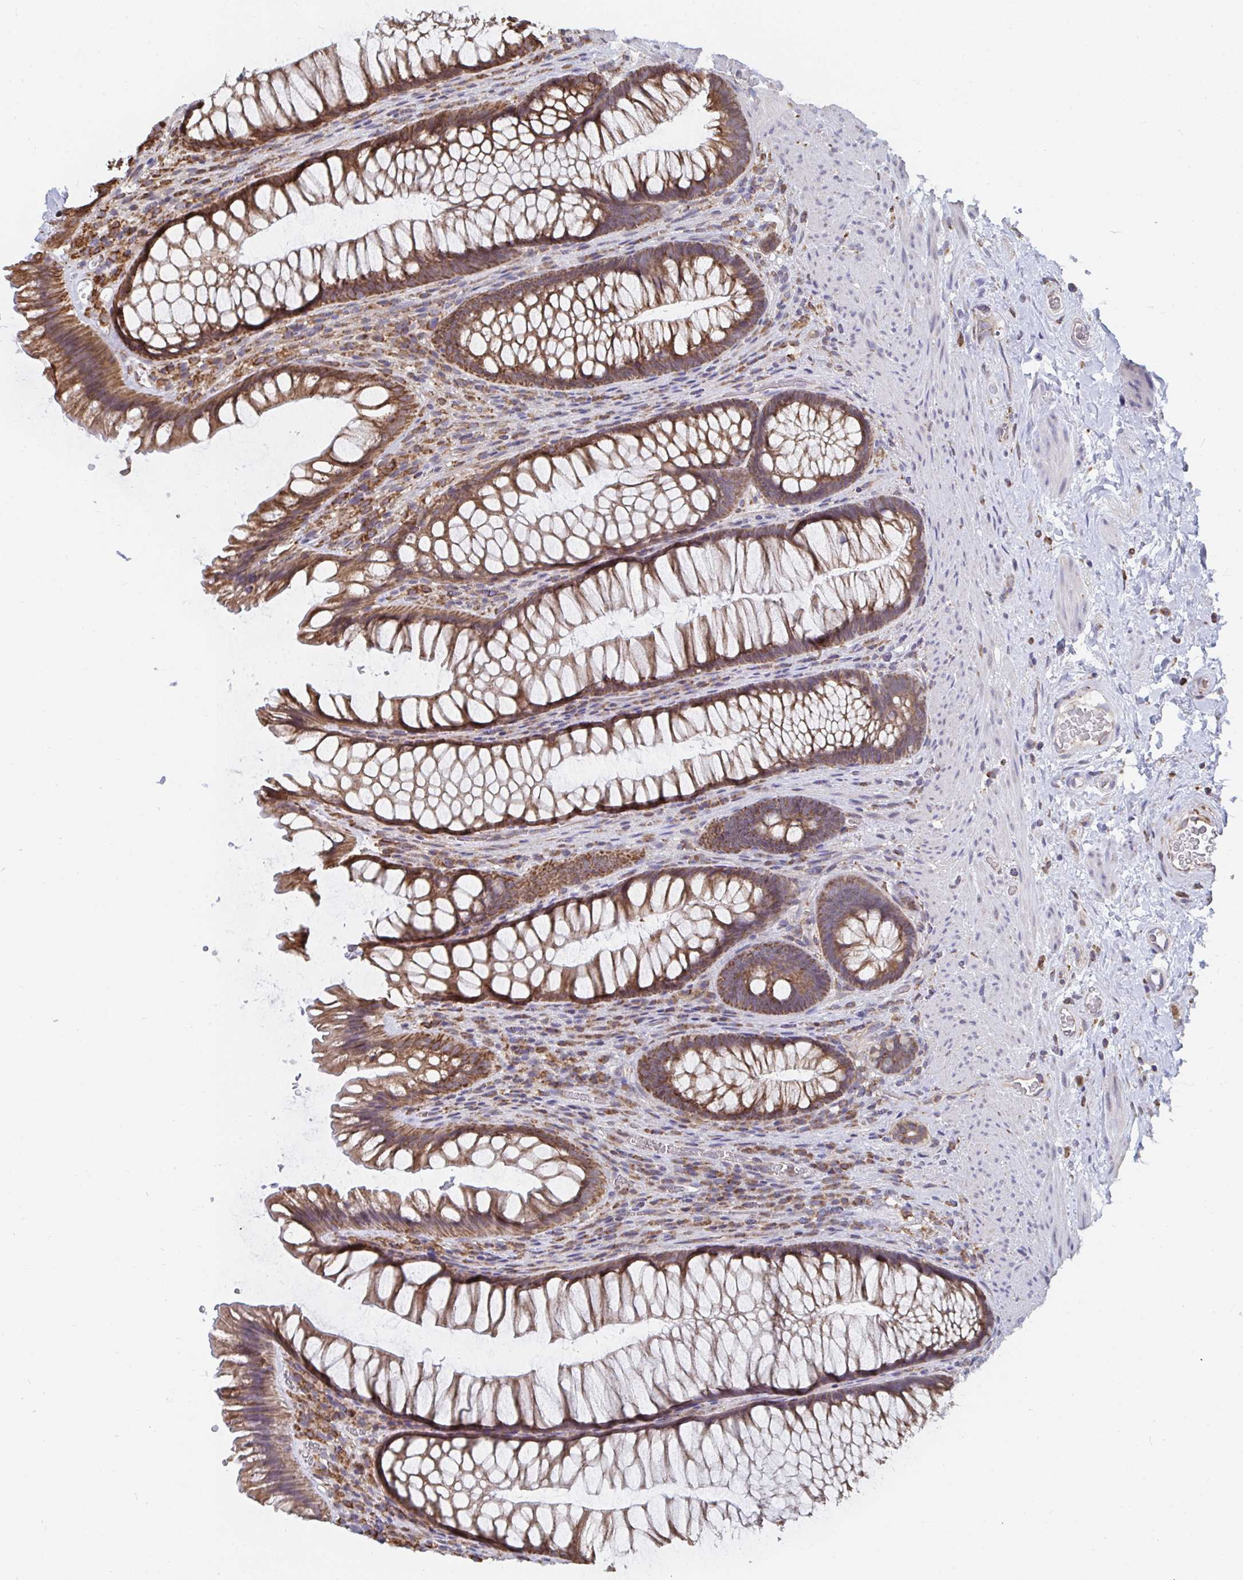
{"staining": {"intensity": "moderate", "quantity": ">75%", "location": "cytoplasmic/membranous"}, "tissue": "rectum", "cell_type": "Glandular cells", "image_type": "normal", "snomed": [{"axis": "morphology", "description": "Normal tissue, NOS"}, {"axis": "topography", "description": "Rectum"}], "caption": "Immunohistochemical staining of benign human rectum demonstrates moderate cytoplasmic/membranous protein staining in about >75% of glandular cells. (DAB (3,3'-diaminobenzidine) = brown stain, brightfield microscopy at high magnification).", "gene": "ELAVL1", "patient": {"sex": "male", "age": 53}}